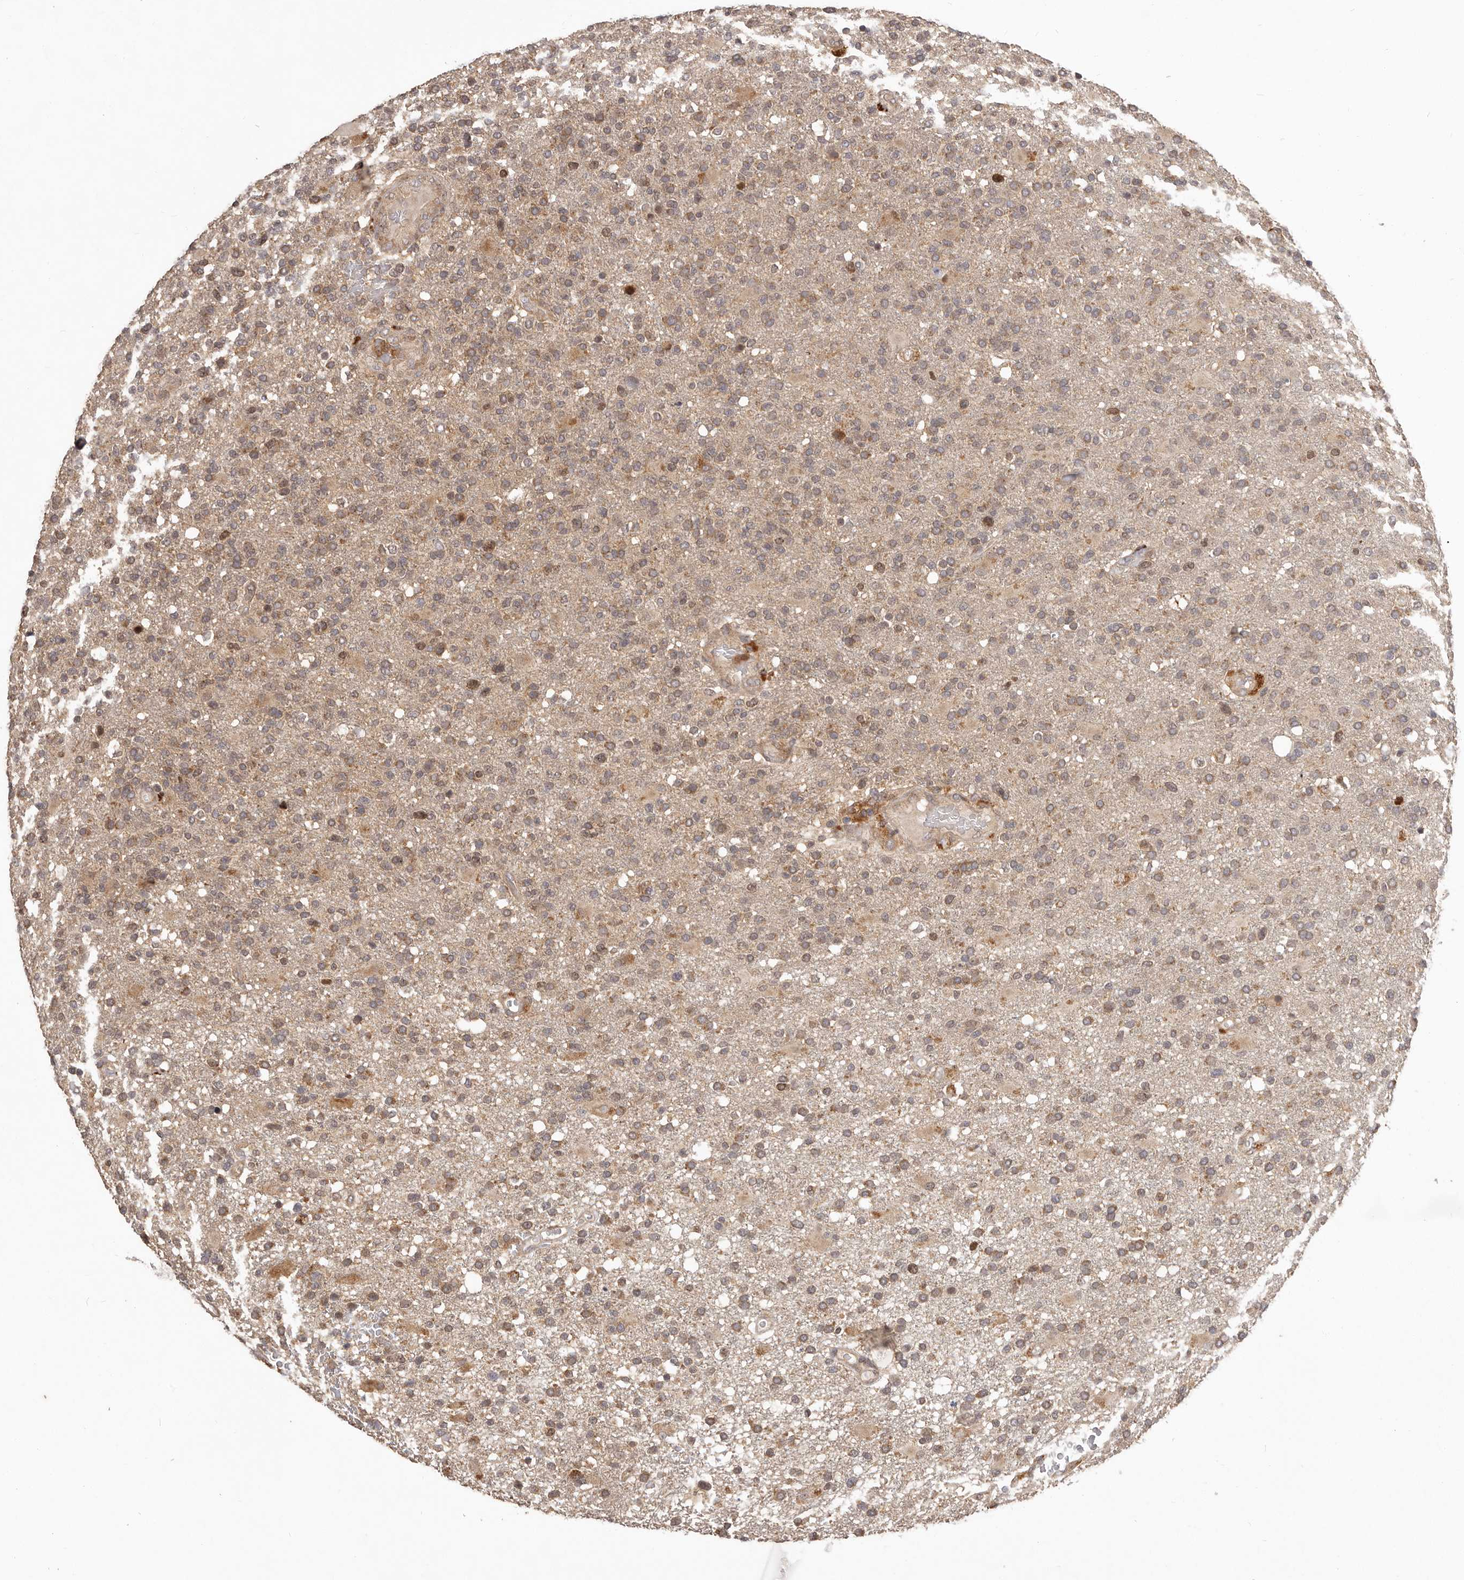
{"staining": {"intensity": "moderate", "quantity": "25%-75%", "location": "cytoplasmic/membranous"}, "tissue": "glioma", "cell_type": "Tumor cells", "image_type": "cancer", "snomed": [{"axis": "morphology", "description": "Glioma, malignant, High grade"}, {"axis": "topography", "description": "Brain"}], "caption": "Protein staining by IHC exhibits moderate cytoplasmic/membranous positivity in about 25%-75% of tumor cells in high-grade glioma (malignant).", "gene": "RNF187", "patient": {"sex": "male", "age": 72}}